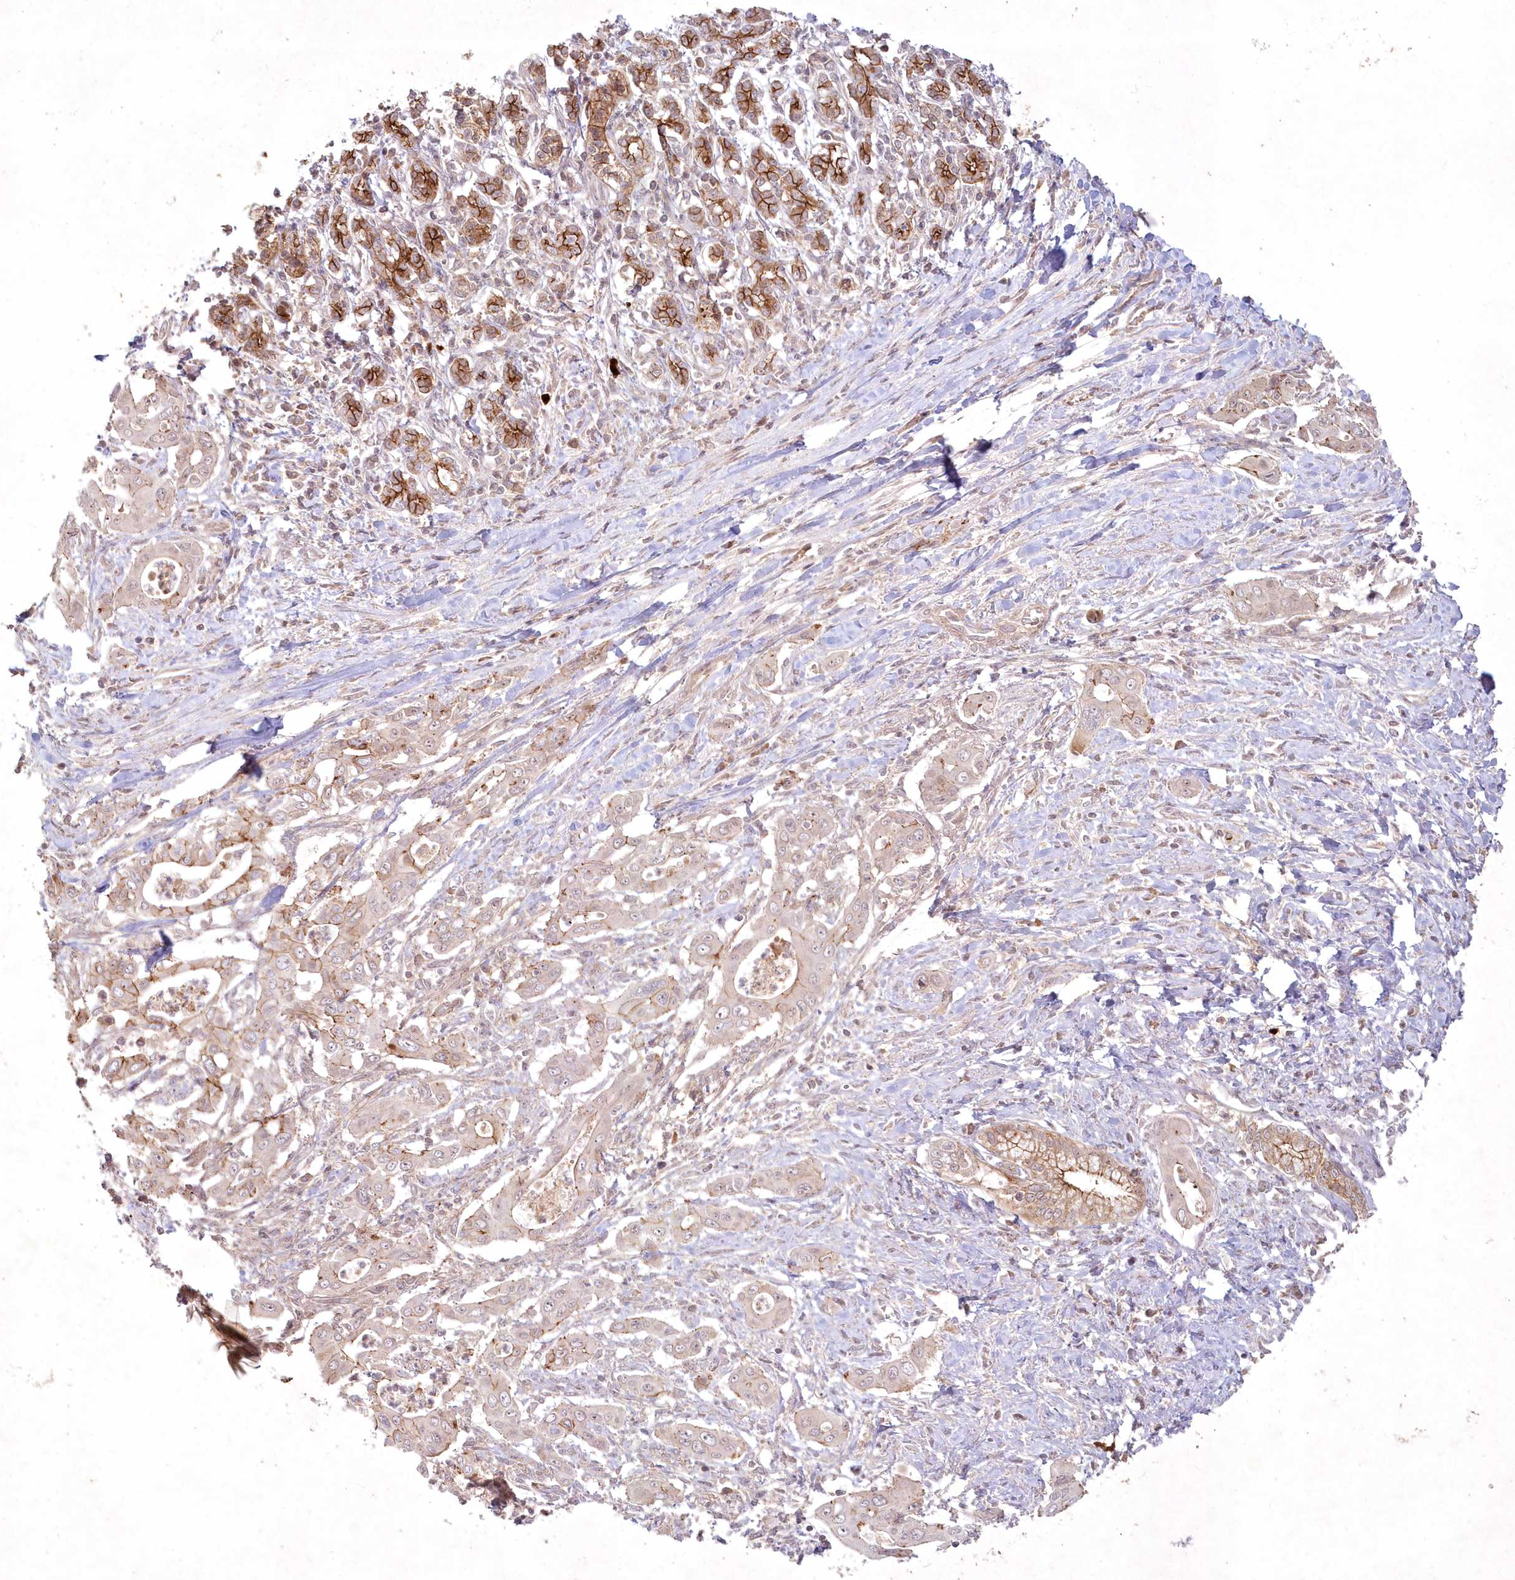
{"staining": {"intensity": "moderate", "quantity": "25%-75%", "location": "cytoplasmic/membranous"}, "tissue": "pancreatic cancer", "cell_type": "Tumor cells", "image_type": "cancer", "snomed": [{"axis": "morphology", "description": "Adenocarcinoma, NOS"}, {"axis": "topography", "description": "Pancreas"}], "caption": "This photomicrograph shows immunohistochemistry (IHC) staining of pancreatic adenocarcinoma, with medium moderate cytoplasmic/membranous staining in about 25%-75% of tumor cells.", "gene": "TOGARAM2", "patient": {"sex": "male", "age": 58}}